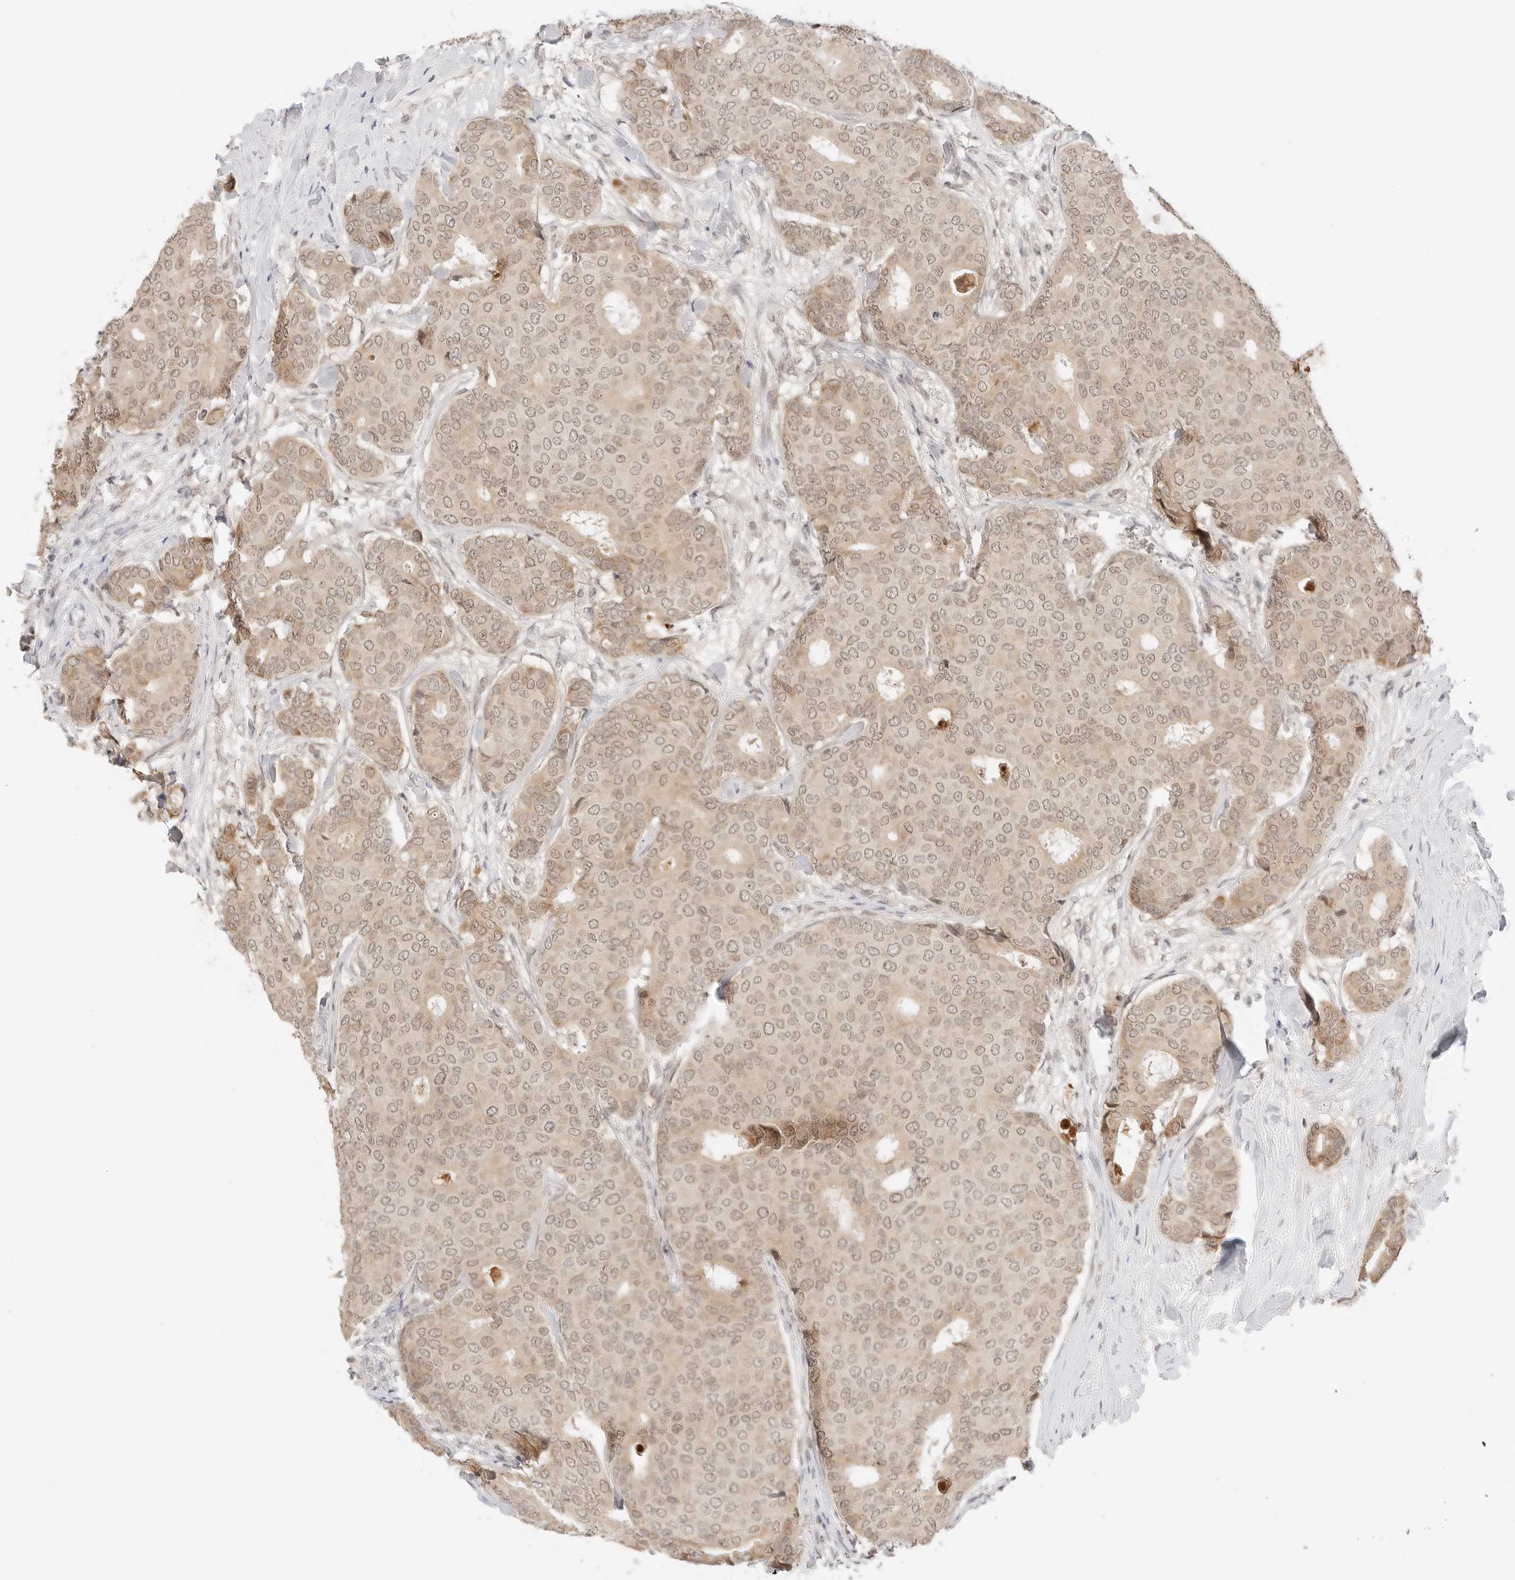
{"staining": {"intensity": "weak", "quantity": ">75%", "location": "cytoplasmic/membranous,nuclear"}, "tissue": "breast cancer", "cell_type": "Tumor cells", "image_type": "cancer", "snomed": [{"axis": "morphology", "description": "Duct carcinoma"}, {"axis": "topography", "description": "Breast"}], "caption": "Immunohistochemical staining of breast cancer shows low levels of weak cytoplasmic/membranous and nuclear staining in about >75% of tumor cells. (DAB (3,3'-diaminobenzidine) = brown stain, brightfield microscopy at high magnification).", "gene": "SEPTIN4", "patient": {"sex": "female", "age": 75}}